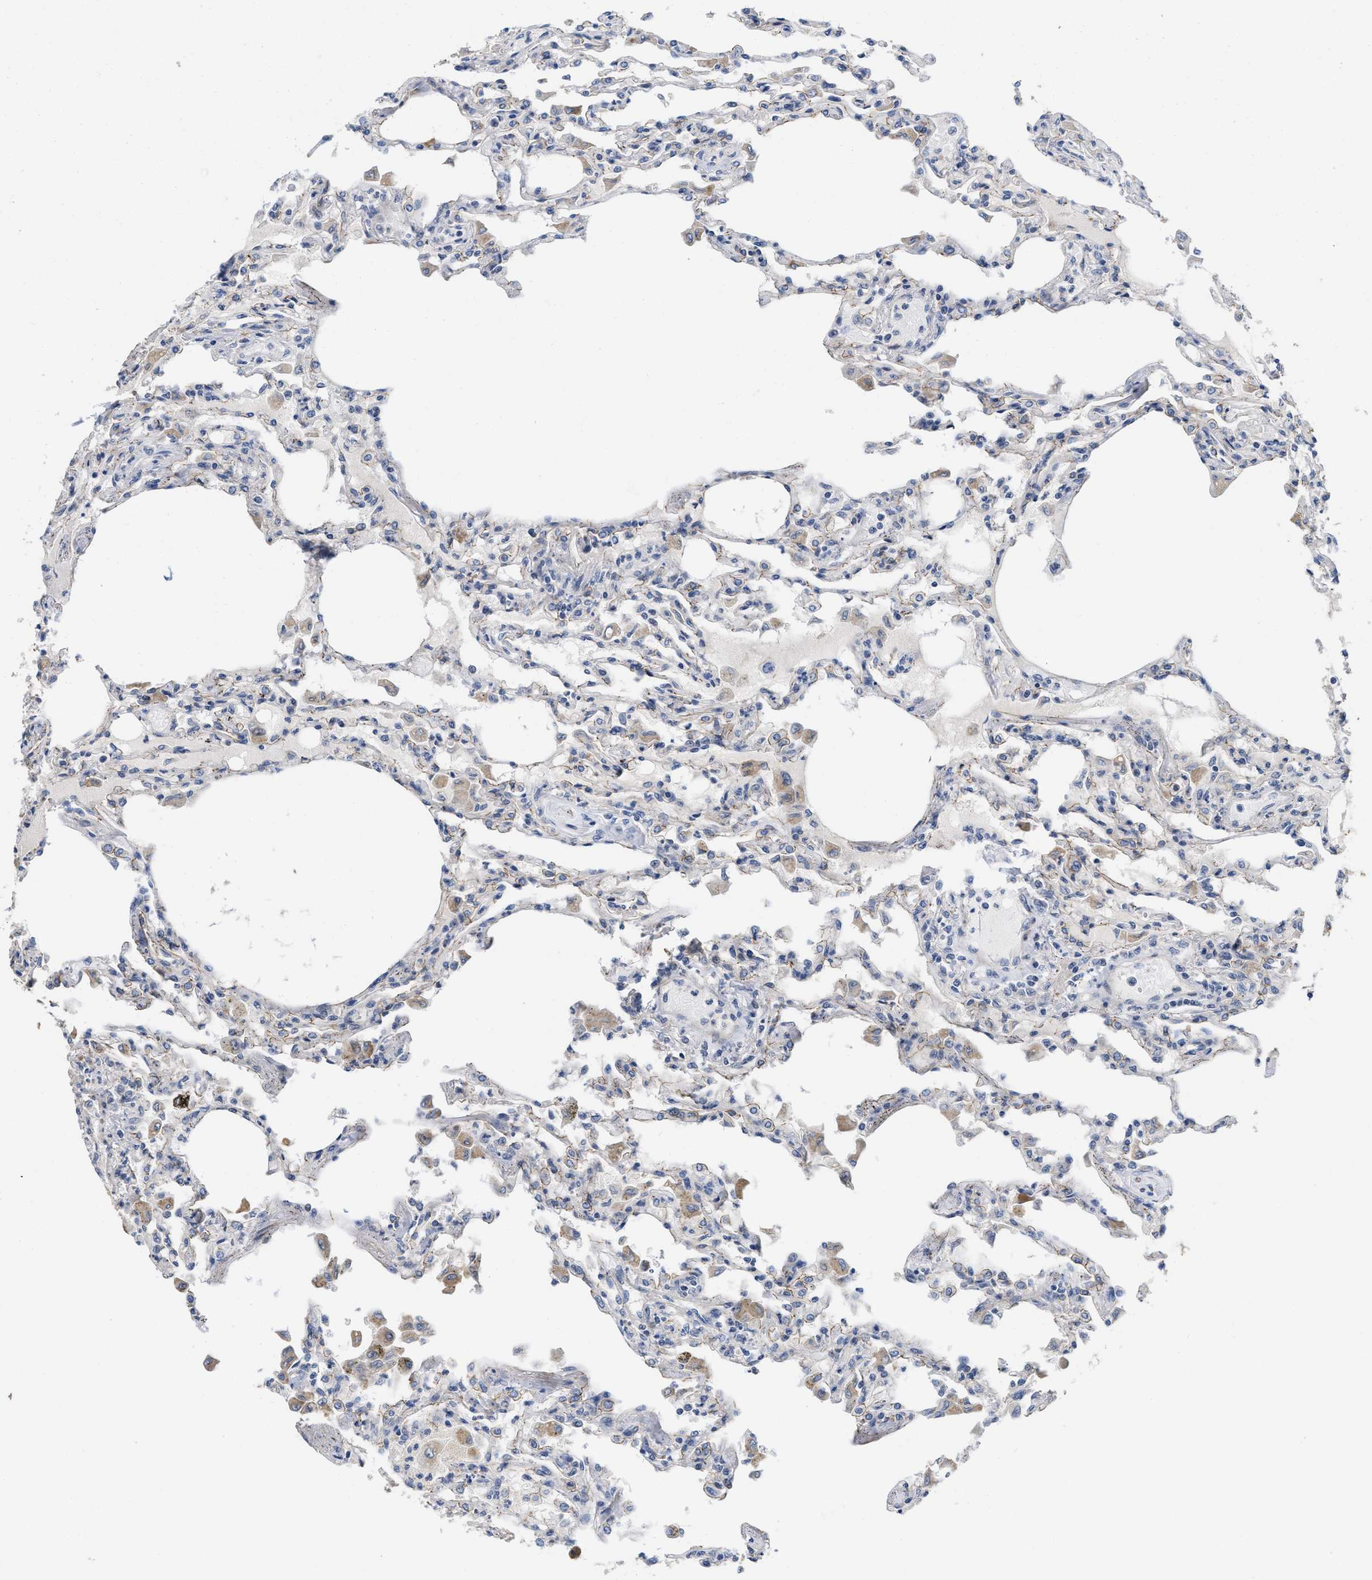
{"staining": {"intensity": "weak", "quantity": "<25%", "location": "cytoplasmic/membranous"}, "tissue": "lung", "cell_type": "Alveolar cells", "image_type": "normal", "snomed": [{"axis": "morphology", "description": "Normal tissue, NOS"}, {"axis": "topography", "description": "Bronchus"}, {"axis": "topography", "description": "Lung"}], "caption": "High power microscopy image of an immunohistochemistry (IHC) image of benign lung, revealing no significant positivity in alveolar cells.", "gene": "CDPF1", "patient": {"sex": "female", "age": 49}}